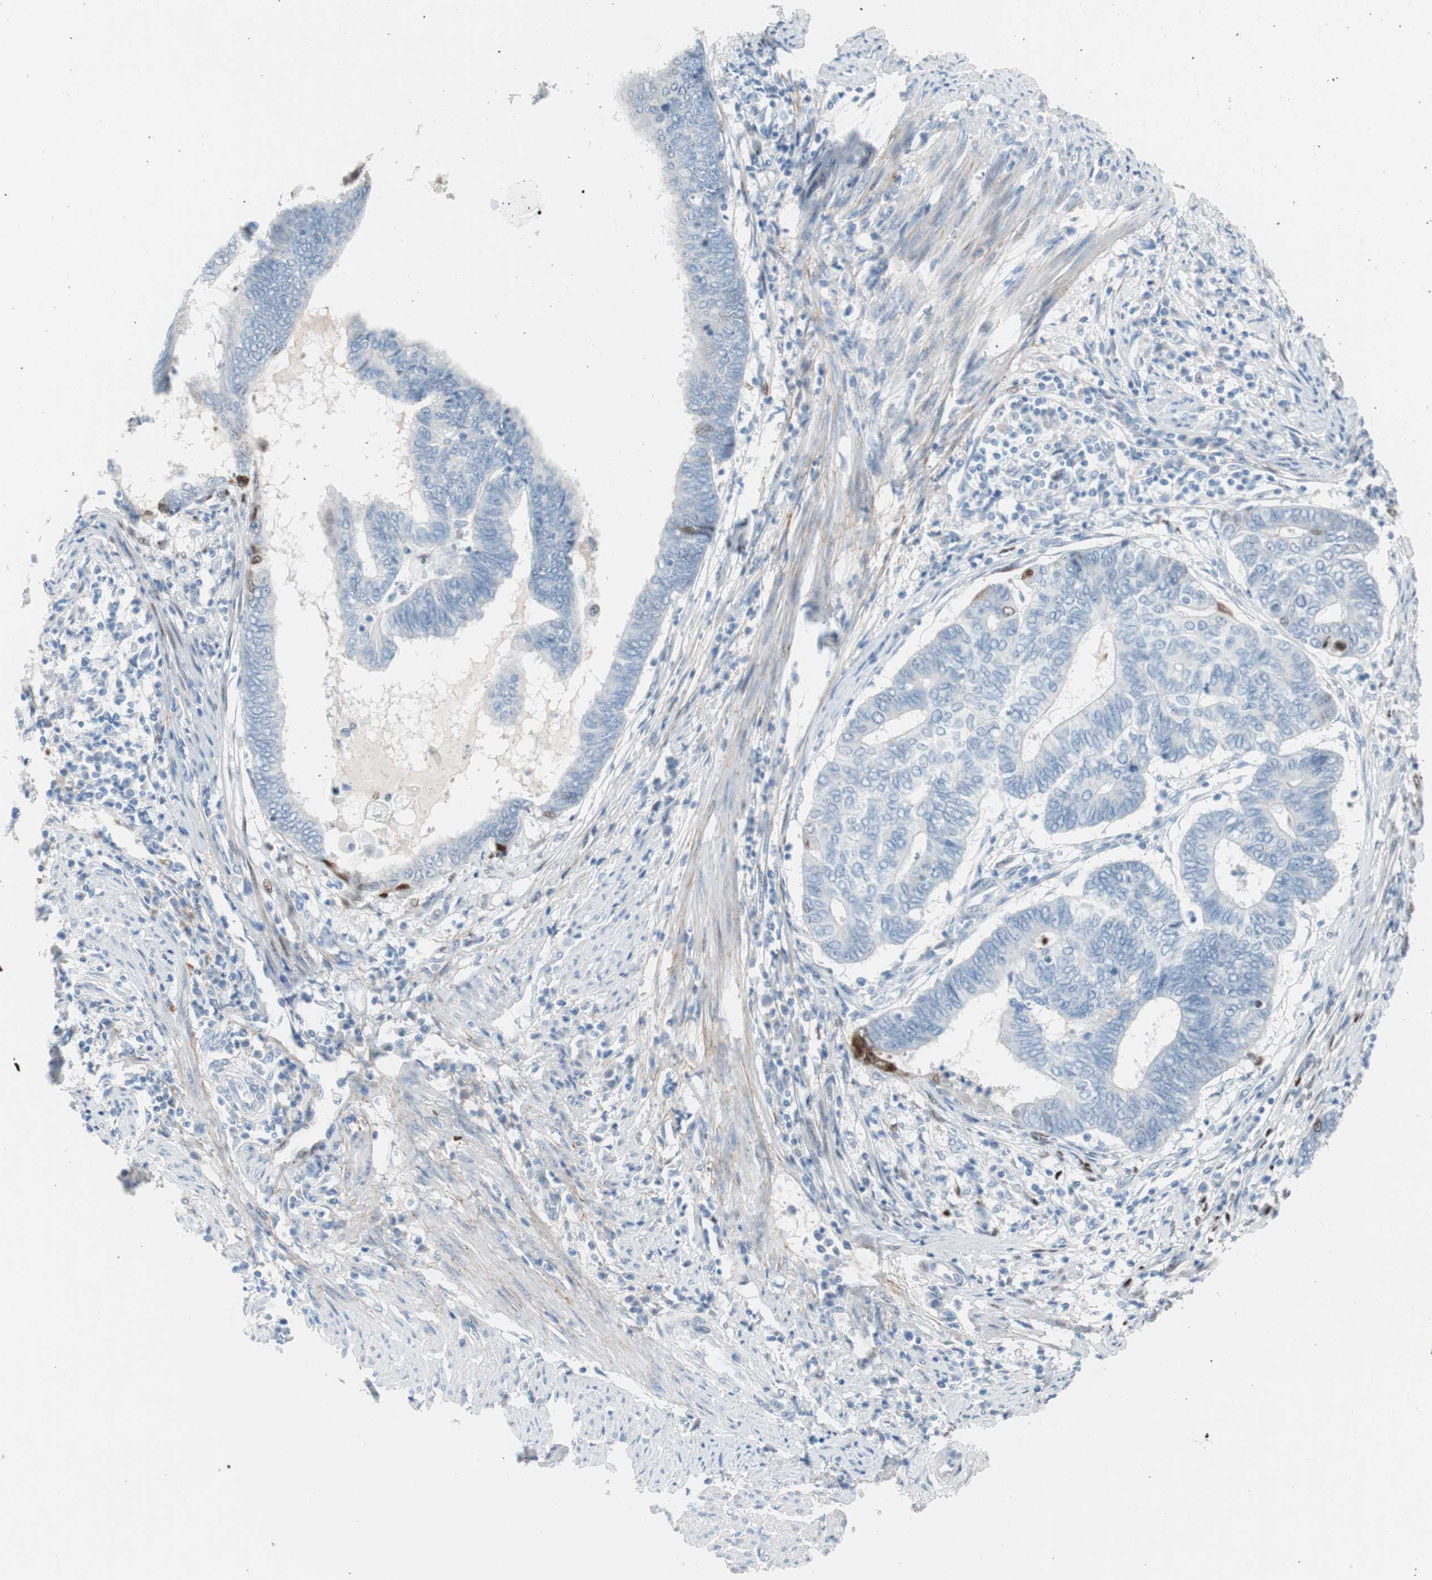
{"staining": {"intensity": "weak", "quantity": "<25%", "location": "nuclear"}, "tissue": "endometrial cancer", "cell_type": "Tumor cells", "image_type": "cancer", "snomed": [{"axis": "morphology", "description": "Adenocarcinoma, NOS"}, {"axis": "topography", "description": "Uterus"}, {"axis": "topography", "description": "Endometrium"}], "caption": "Immunohistochemistry histopathology image of neoplastic tissue: adenocarcinoma (endometrial) stained with DAB (3,3'-diaminobenzidine) reveals no significant protein staining in tumor cells.", "gene": "FOSL1", "patient": {"sex": "female", "age": 70}}